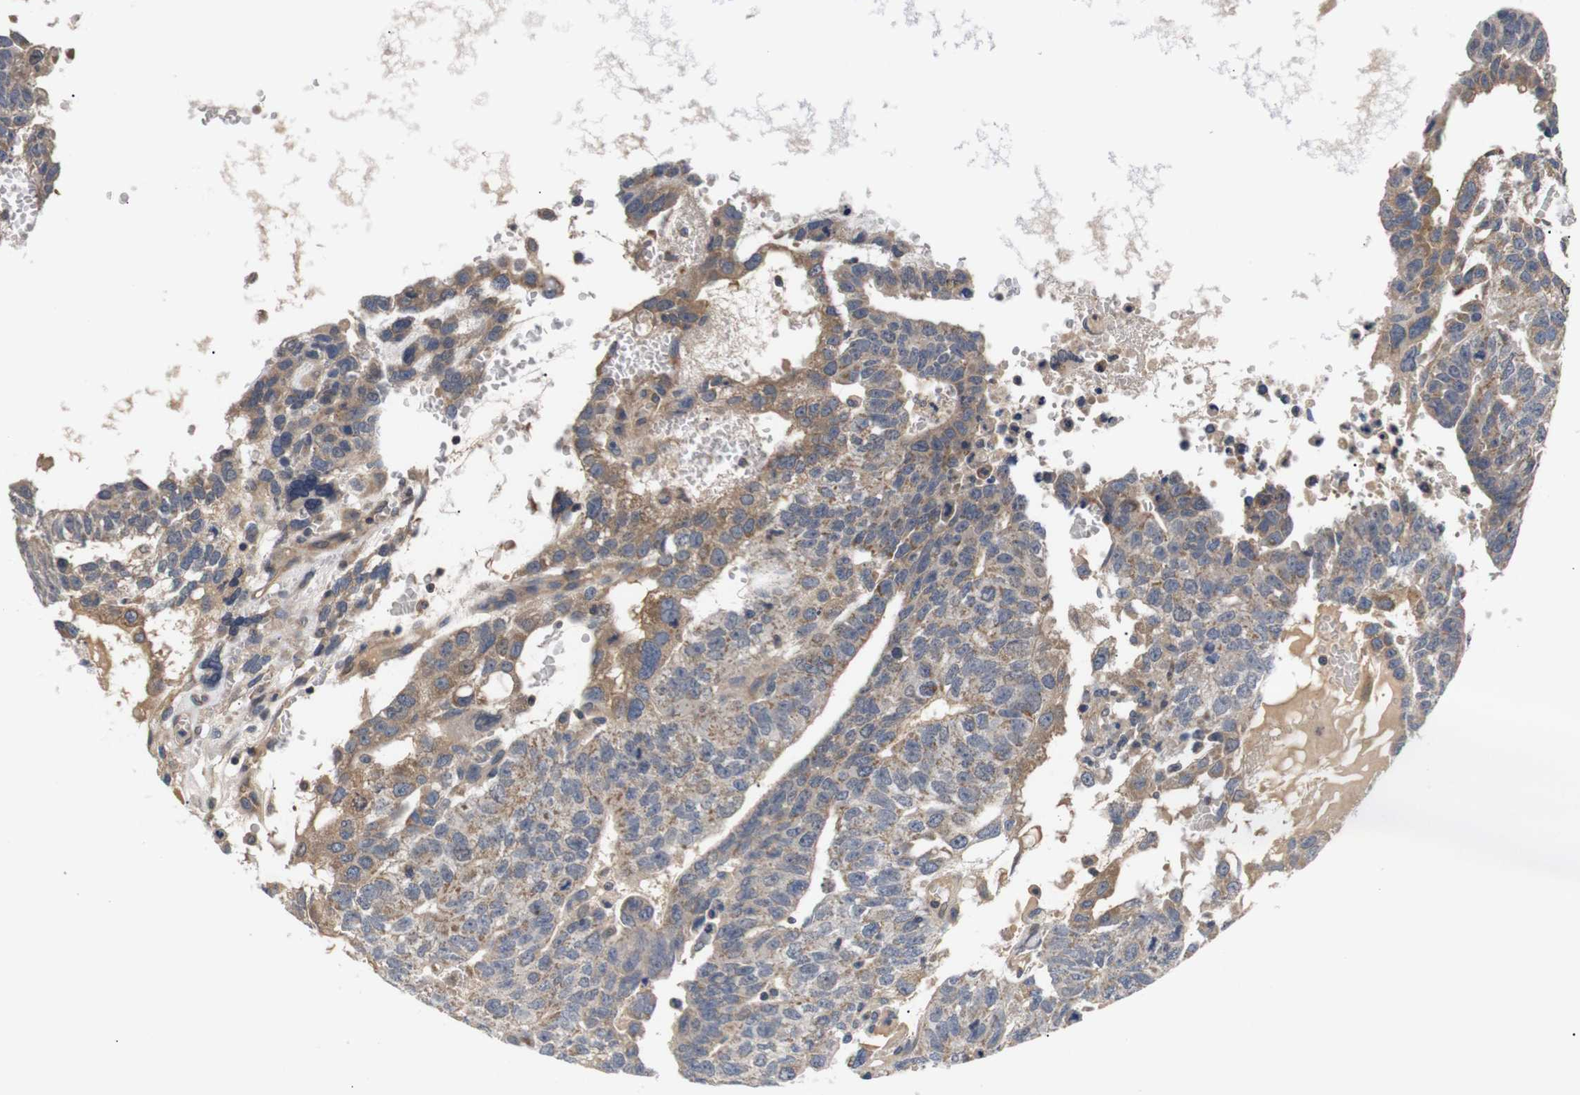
{"staining": {"intensity": "moderate", "quantity": ">75%", "location": "cytoplasmic/membranous"}, "tissue": "testis cancer", "cell_type": "Tumor cells", "image_type": "cancer", "snomed": [{"axis": "morphology", "description": "Seminoma, NOS"}, {"axis": "morphology", "description": "Carcinoma, Embryonal, NOS"}, {"axis": "topography", "description": "Testis"}], "caption": "High-magnification brightfield microscopy of testis embryonal carcinoma stained with DAB (brown) and counterstained with hematoxylin (blue). tumor cells exhibit moderate cytoplasmic/membranous positivity is seen in about>75% of cells. Immunohistochemistry (ihc) stains the protein in brown and the nuclei are stained blue.", "gene": "RIPK1", "patient": {"sex": "male", "age": 52}}